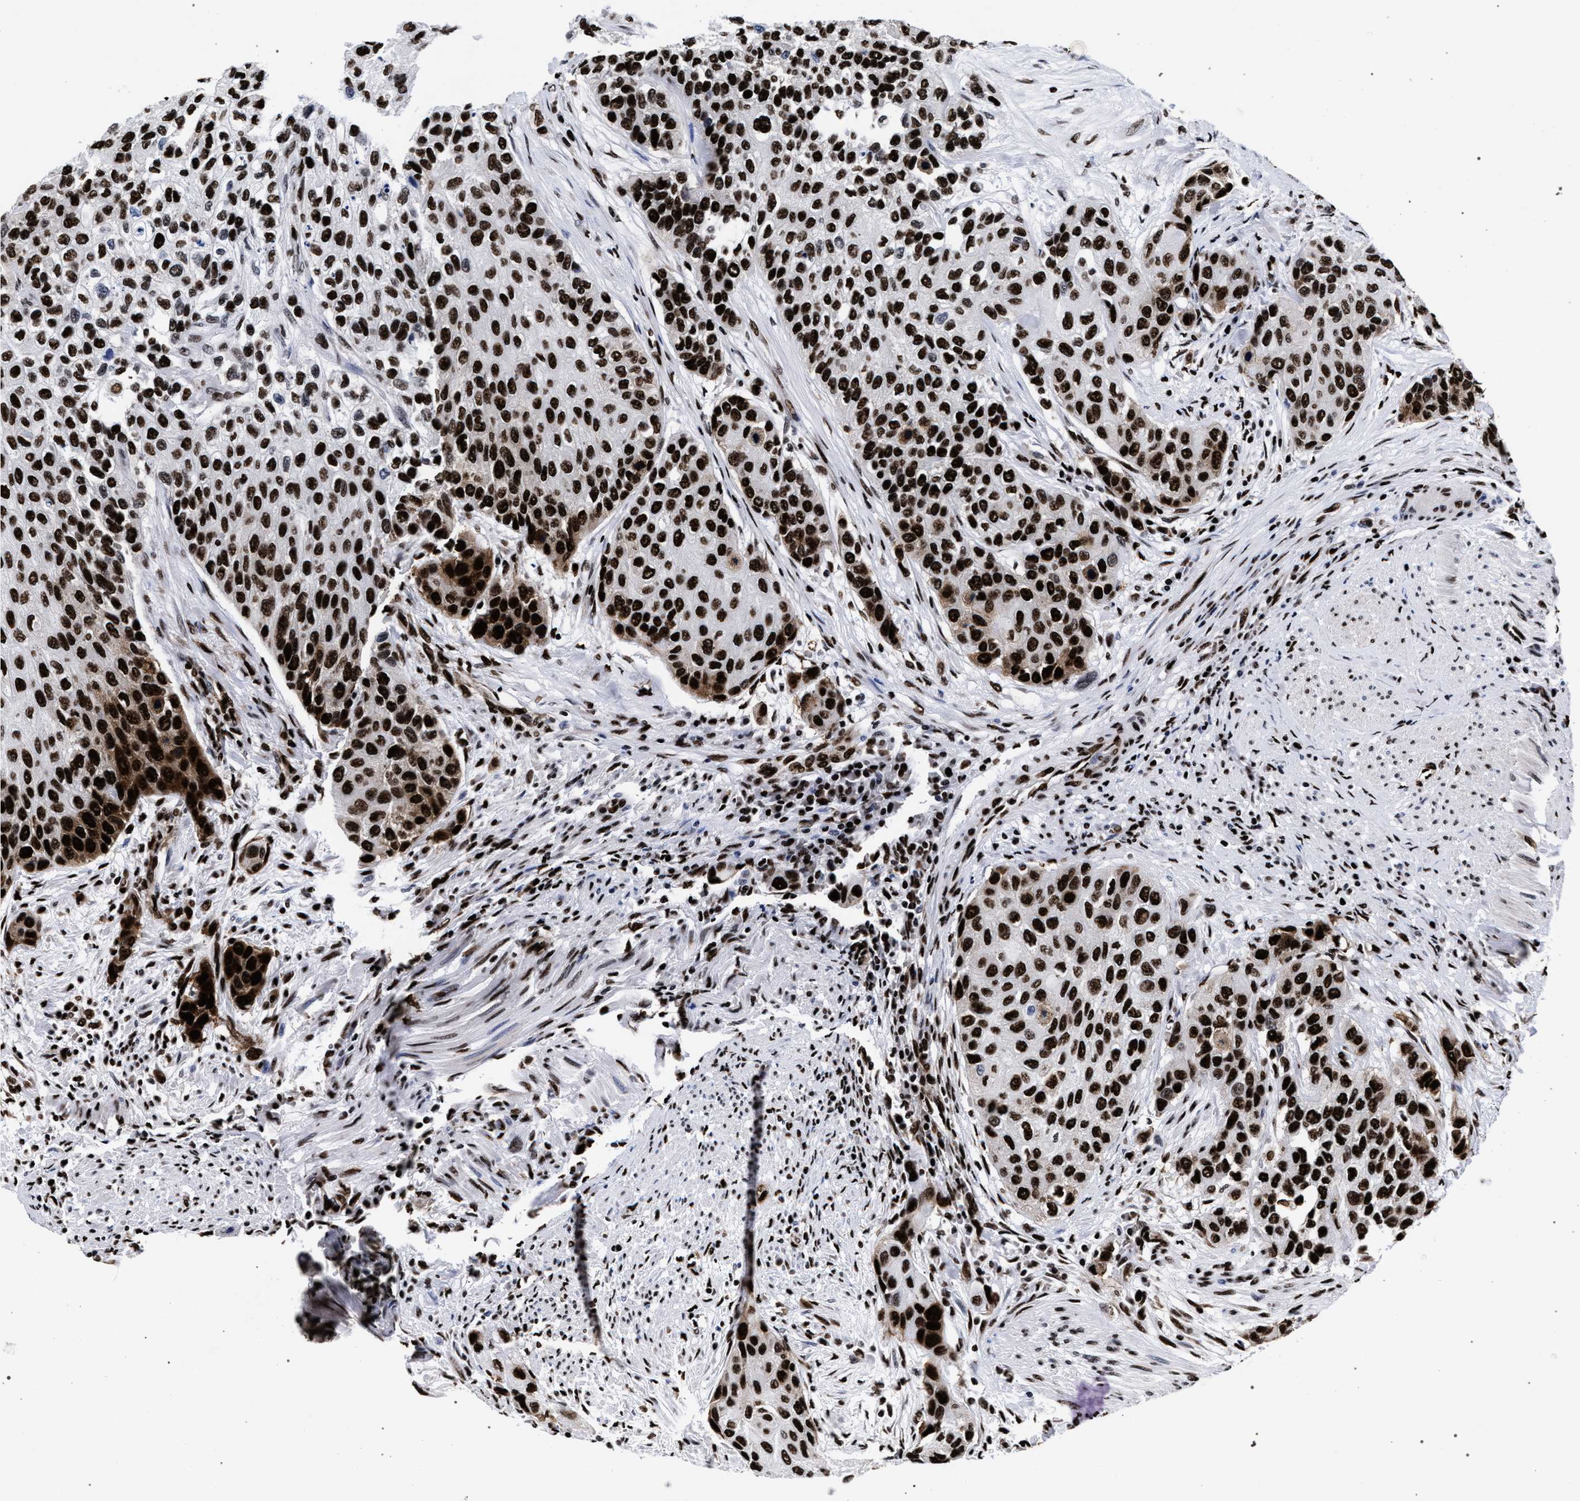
{"staining": {"intensity": "strong", "quantity": ">75%", "location": "nuclear"}, "tissue": "urothelial cancer", "cell_type": "Tumor cells", "image_type": "cancer", "snomed": [{"axis": "morphology", "description": "Urothelial carcinoma, High grade"}, {"axis": "topography", "description": "Urinary bladder"}], "caption": "DAB (3,3'-diaminobenzidine) immunohistochemical staining of urothelial cancer exhibits strong nuclear protein positivity in approximately >75% of tumor cells.", "gene": "HNRNPA1", "patient": {"sex": "female", "age": 56}}